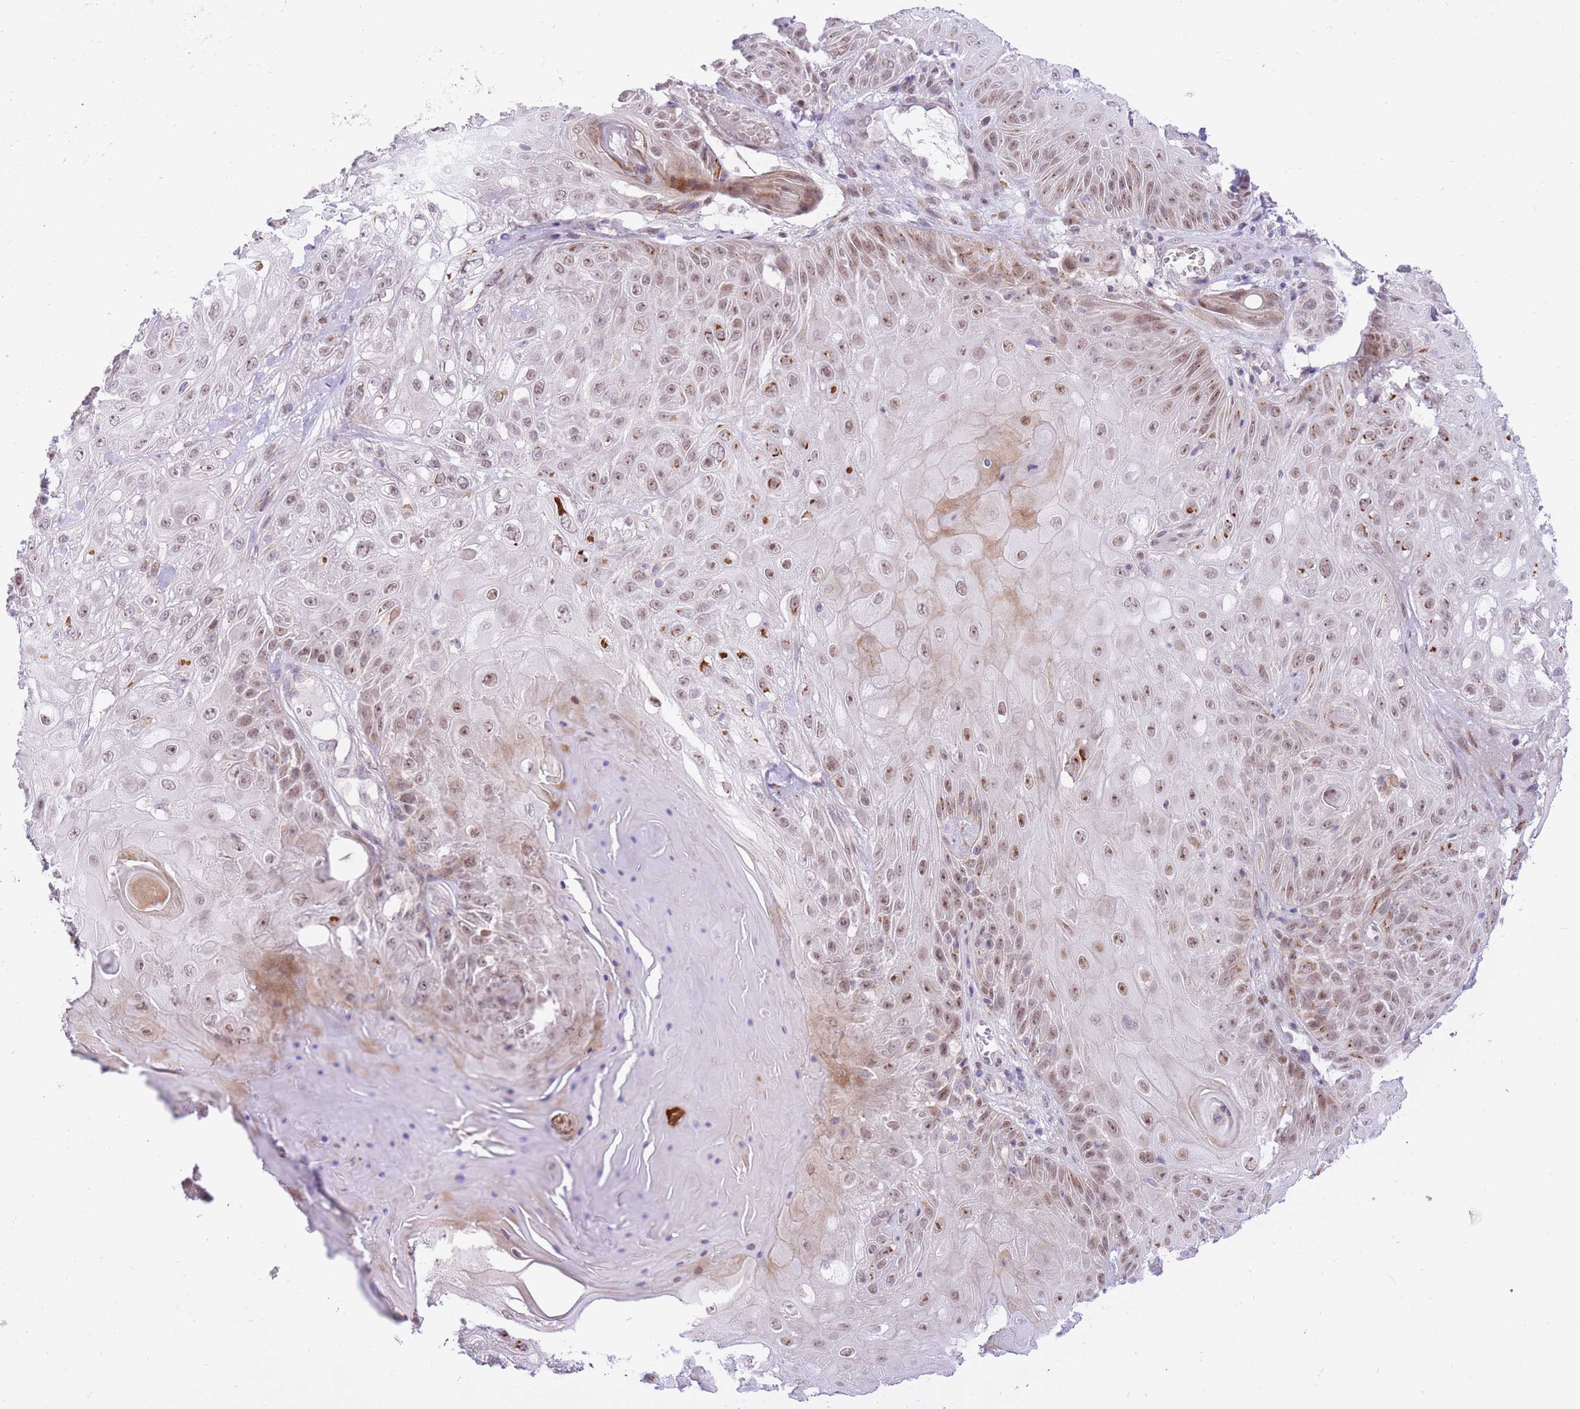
{"staining": {"intensity": "weak", "quantity": "25%-75%", "location": "cytoplasmic/membranous,nuclear"}, "tissue": "skin cancer", "cell_type": "Tumor cells", "image_type": "cancer", "snomed": [{"axis": "morphology", "description": "Normal tissue, NOS"}, {"axis": "morphology", "description": "Squamous cell carcinoma, NOS"}, {"axis": "topography", "description": "Skin"}, {"axis": "topography", "description": "Cartilage tissue"}], "caption": "DAB (3,3'-diaminobenzidine) immunohistochemical staining of squamous cell carcinoma (skin) reveals weak cytoplasmic/membranous and nuclear protein expression in approximately 25%-75% of tumor cells.", "gene": "MINDY2", "patient": {"sex": "female", "age": 79}}